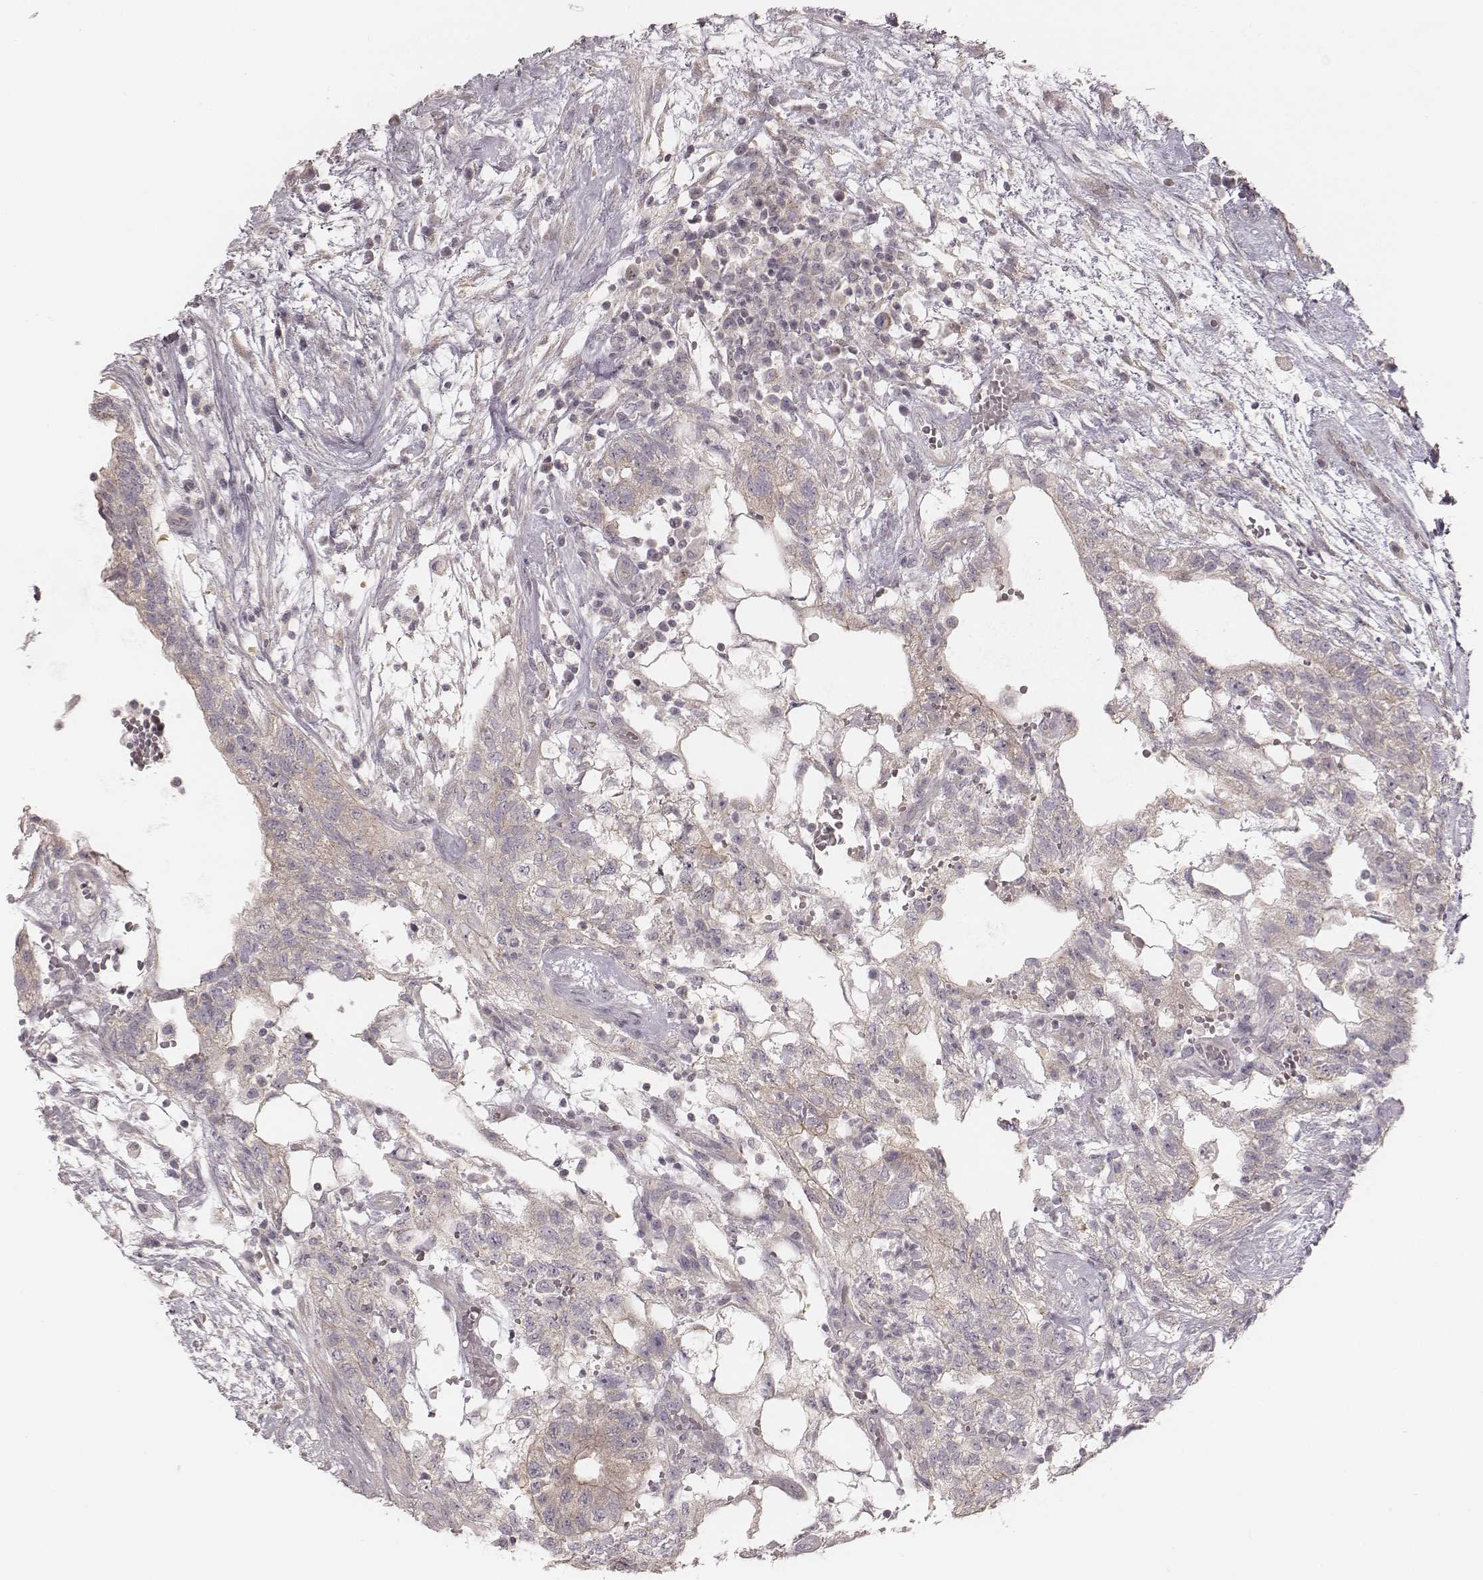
{"staining": {"intensity": "weak", "quantity": ">75%", "location": "cytoplasmic/membranous"}, "tissue": "testis cancer", "cell_type": "Tumor cells", "image_type": "cancer", "snomed": [{"axis": "morphology", "description": "Normal tissue, NOS"}, {"axis": "morphology", "description": "Carcinoma, Embryonal, NOS"}, {"axis": "topography", "description": "Testis"}], "caption": "Immunohistochemical staining of testis cancer (embryonal carcinoma) reveals weak cytoplasmic/membranous protein staining in approximately >75% of tumor cells.", "gene": "TDRD5", "patient": {"sex": "male", "age": 32}}